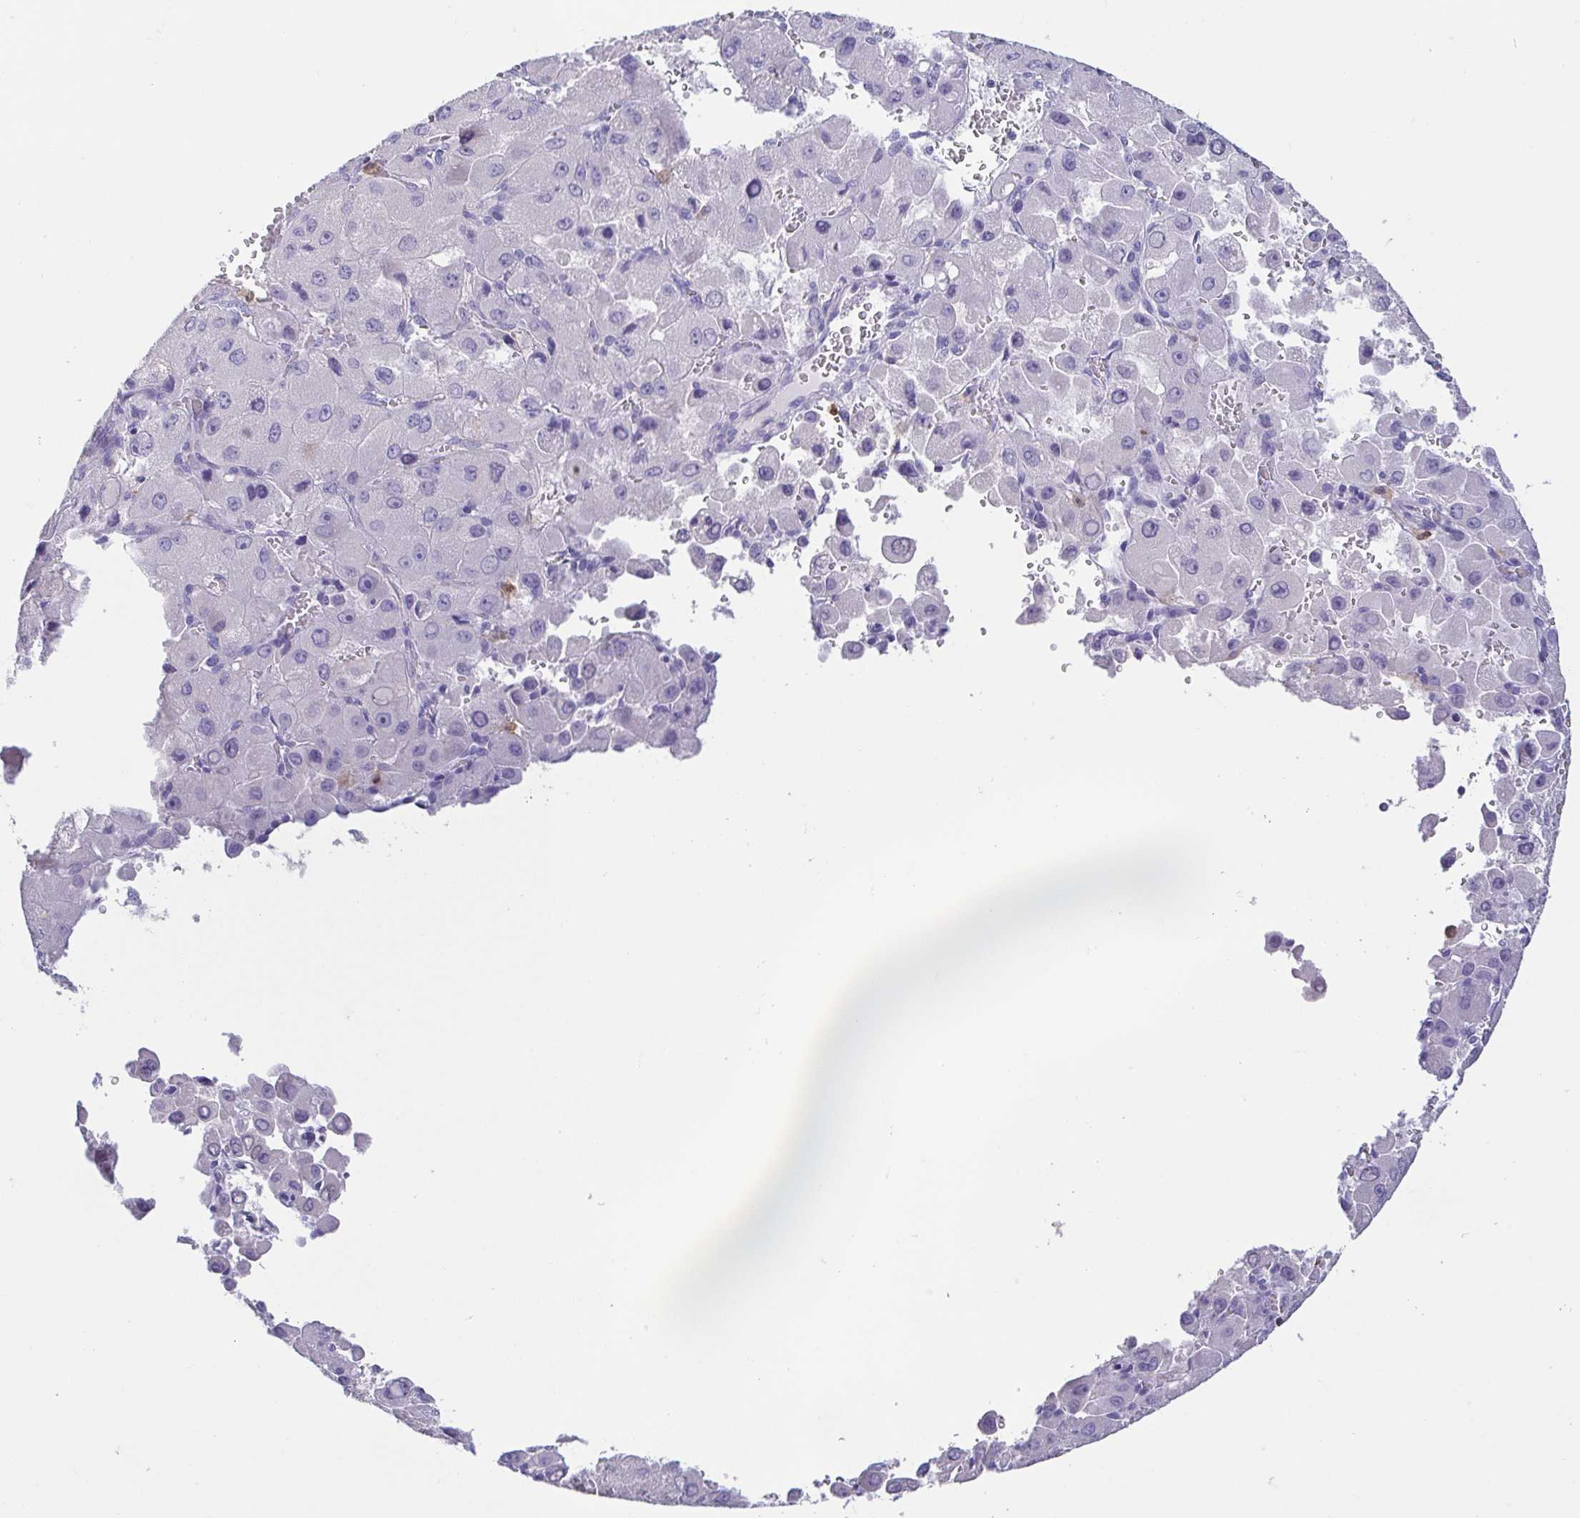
{"staining": {"intensity": "negative", "quantity": "none", "location": "none"}, "tissue": "liver cancer", "cell_type": "Tumor cells", "image_type": "cancer", "snomed": [{"axis": "morphology", "description": "Carcinoma, Hepatocellular, NOS"}, {"axis": "topography", "description": "Liver"}], "caption": "Image shows no protein positivity in tumor cells of liver cancer tissue.", "gene": "FABP3", "patient": {"sex": "male", "age": 27}}